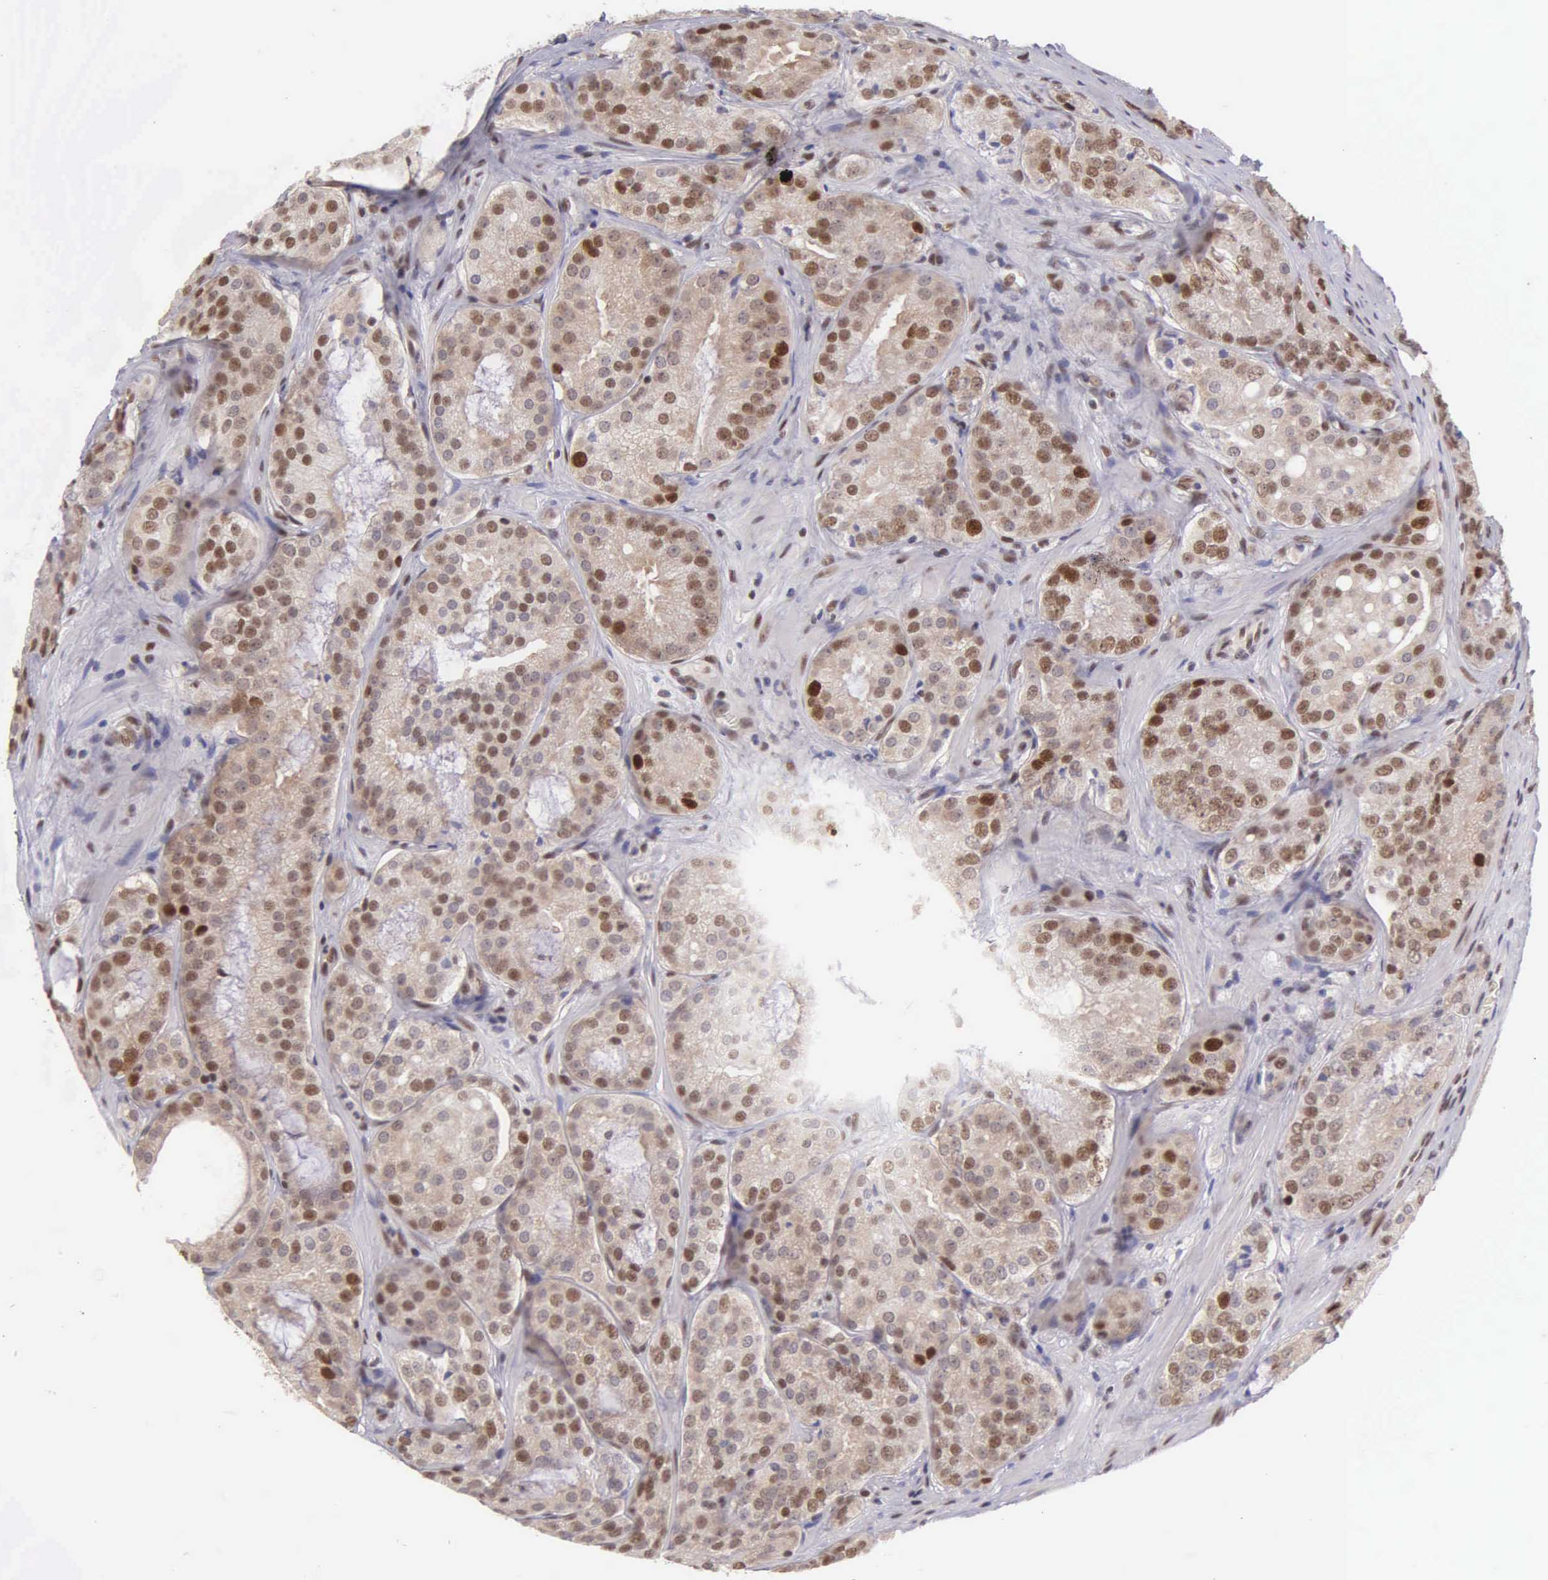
{"staining": {"intensity": "moderate", "quantity": "25%-75%", "location": "cytoplasmic/membranous,nuclear"}, "tissue": "prostate cancer", "cell_type": "Tumor cells", "image_type": "cancer", "snomed": [{"axis": "morphology", "description": "Adenocarcinoma, Medium grade"}, {"axis": "topography", "description": "Prostate"}], "caption": "Immunohistochemical staining of human prostate adenocarcinoma (medium-grade) shows medium levels of moderate cytoplasmic/membranous and nuclear positivity in approximately 25%-75% of tumor cells.", "gene": "UBR7", "patient": {"sex": "male", "age": 60}}